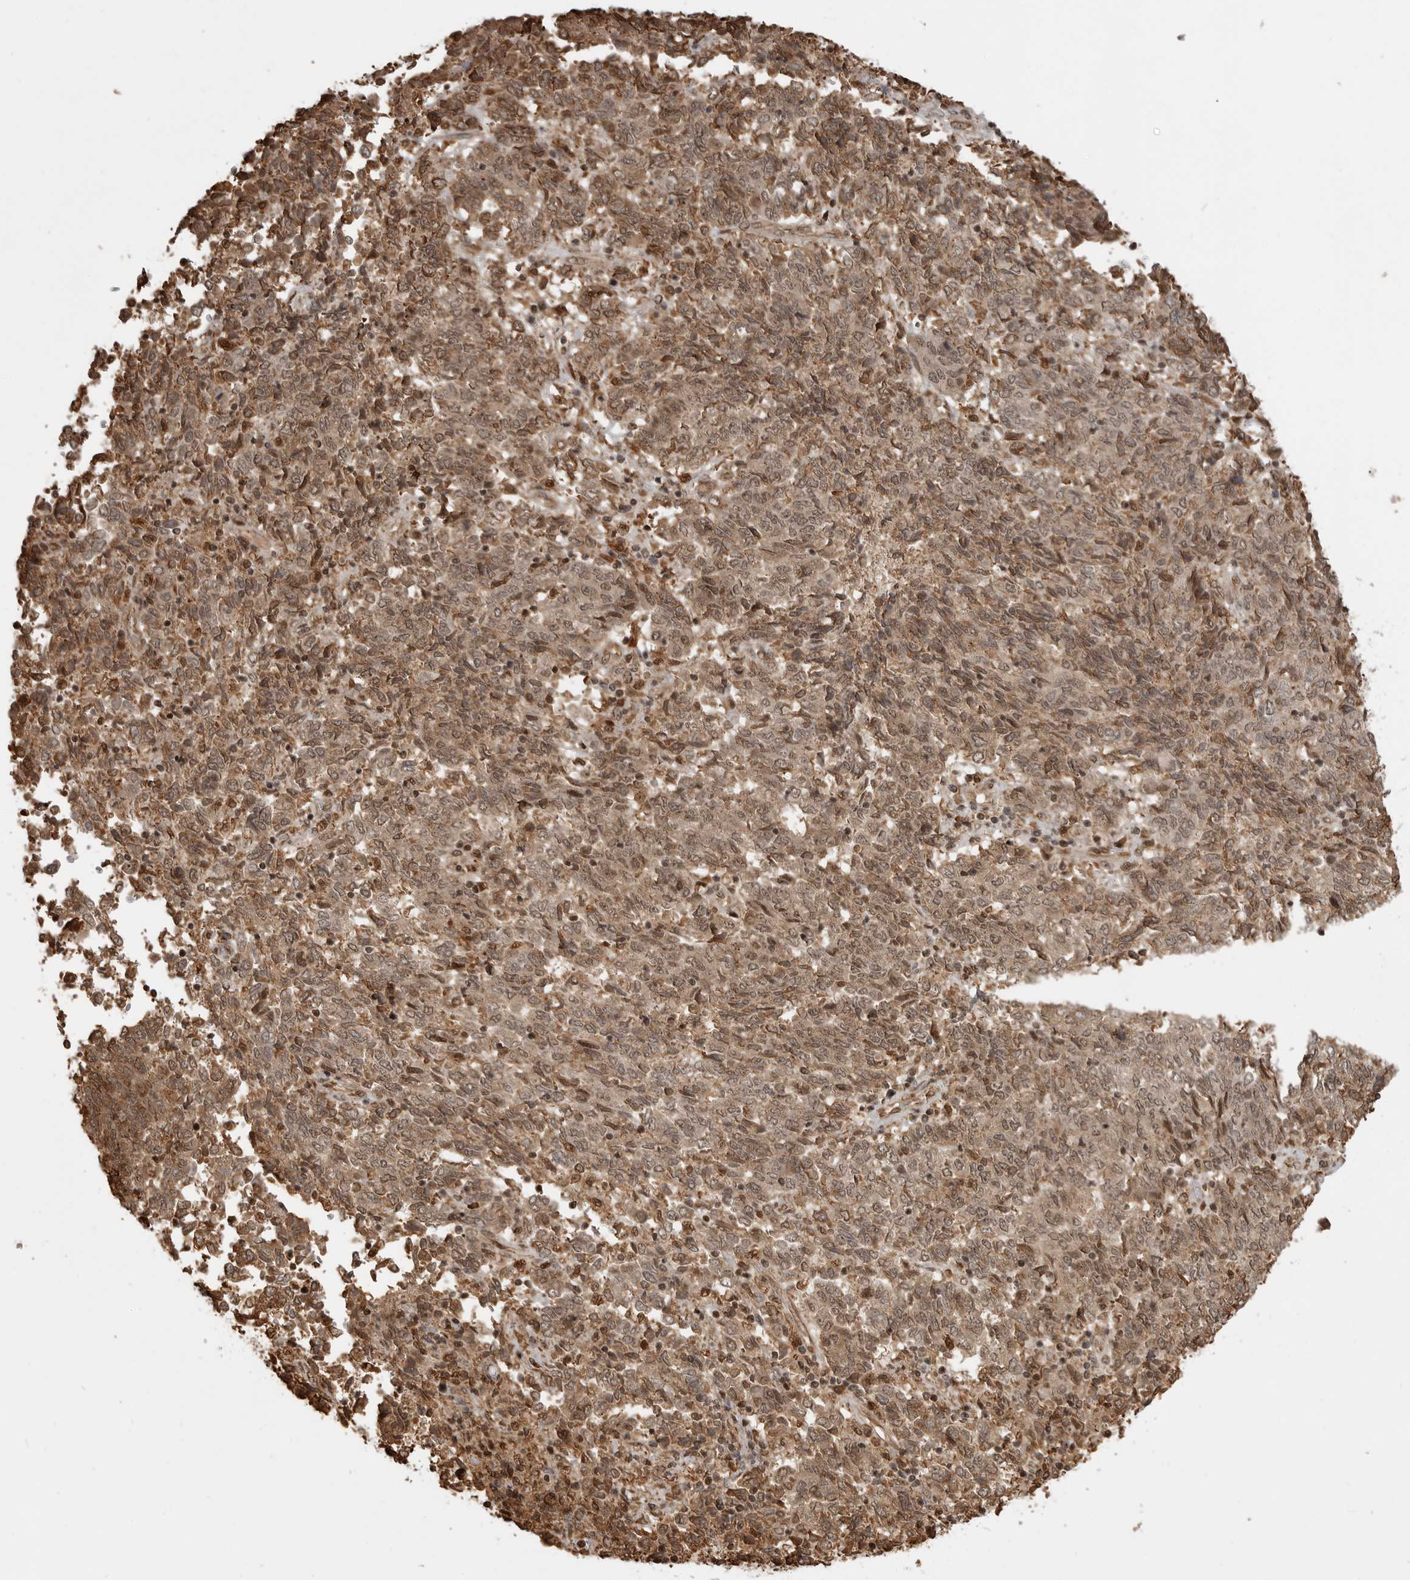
{"staining": {"intensity": "moderate", "quantity": ">75%", "location": "cytoplasmic/membranous,nuclear"}, "tissue": "endometrial cancer", "cell_type": "Tumor cells", "image_type": "cancer", "snomed": [{"axis": "morphology", "description": "Adenocarcinoma, NOS"}, {"axis": "topography", "description": "Endometrium"}], "caption": "Protein staining of adenocarcinoma (endometrial) tissue shows moderate cytoplasmic/membranous and nuclear positivity in approximately >75% of tumor cells.", "gene": "BMP2K", "patient": {"sex": "female", "age": 80}}